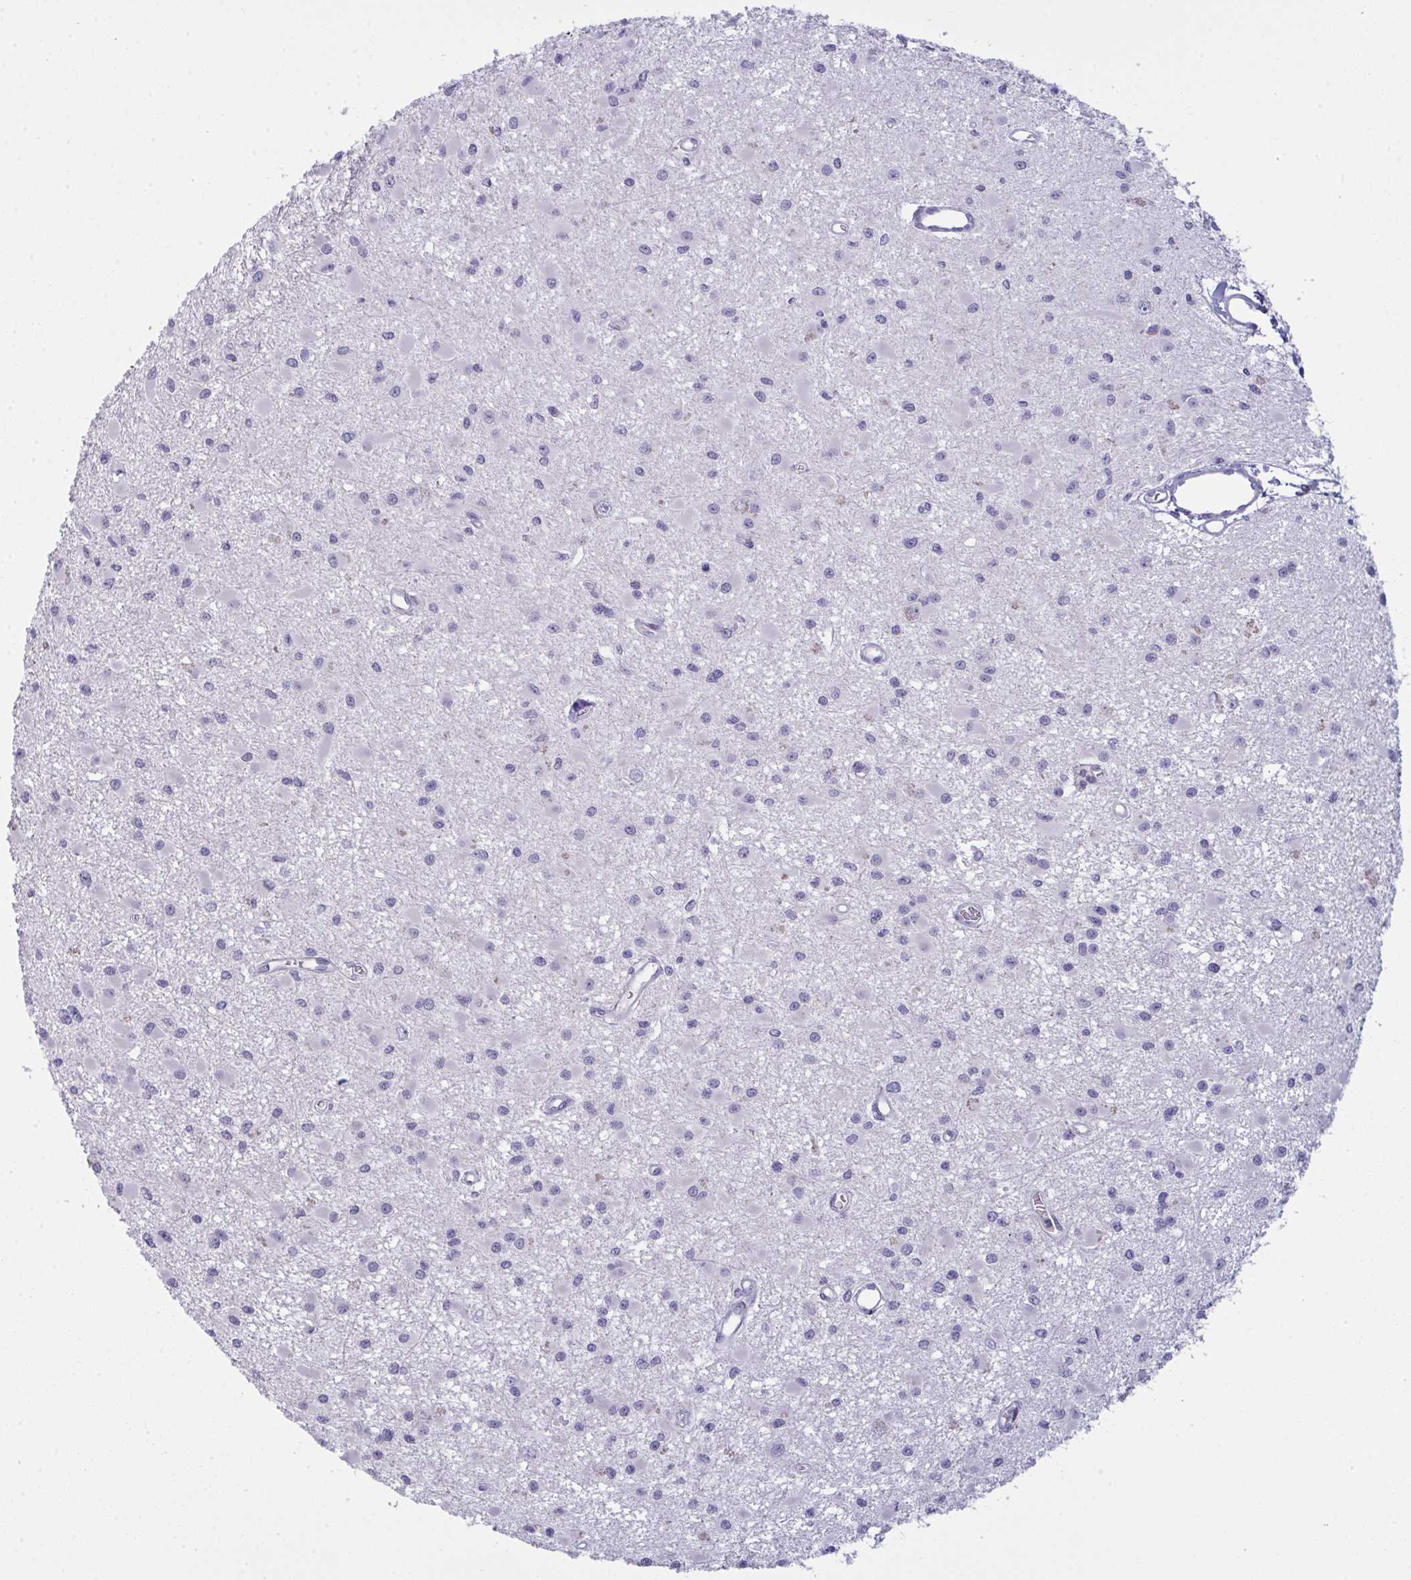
{"staining": {"intensity": "negative", "quantity": "none", "location": "none"}, "tissue": "glioma", "cell_type": "Tumor cells", "image_type": "cancer", "snomed": [{"axis": "morphology", "description": "Glioma, malignant, High grade"}, {"axis": "topography", "description": "Brain"}], "caption": "High magnification brightfield microscopy of glioma stained with DAB (brown) and counterstained with hematoxylin (blue): tumor cells show no significant expression. (Immunohistochemistry, brightfield microscopy, high magnification).", "gene": "TENT5D", "patient": {"sex": "male", "age": 54}}